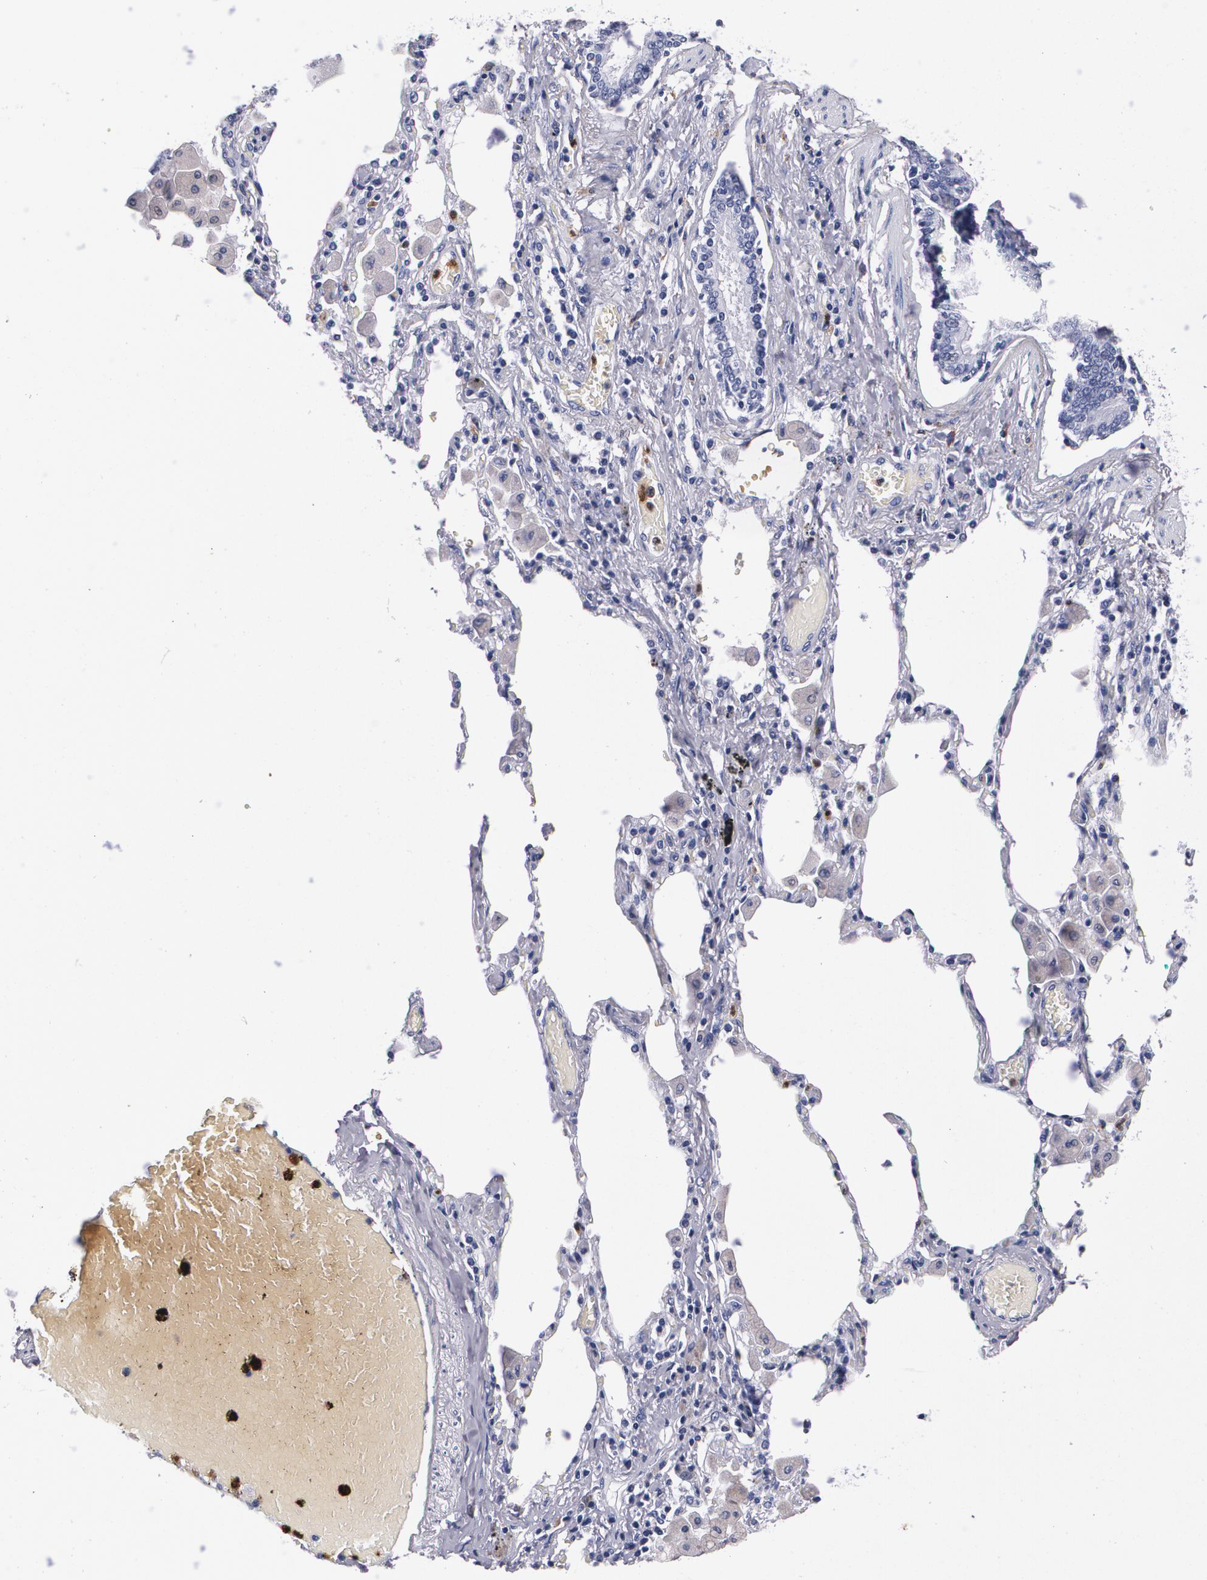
{"staining": {"intensity": "weak", "quantity": "<25%", "location": "cytoplasmic/membranous"}, "tissue": "bronchus", "cell_type": "Respiratory epithelial cells", "image_type": "normal", "snomed": [{"axis": "morphology", "description": "Normal tissue, NOS"}, {"axis": "morphology", "description": "Squamous cell carcinoma, NOS"}, {"axis": "topography", "description": "Bronchus"}, {"axis": "topography", "description": "Lung"}], "caption": "This is a histopathology image of immunohistochemistry (IHC) staining of benign bronchus, which shows no expression in respiratory epithelial cells.", "gene": "S100A8", "patient": {"sex": "female", "age": 47}}